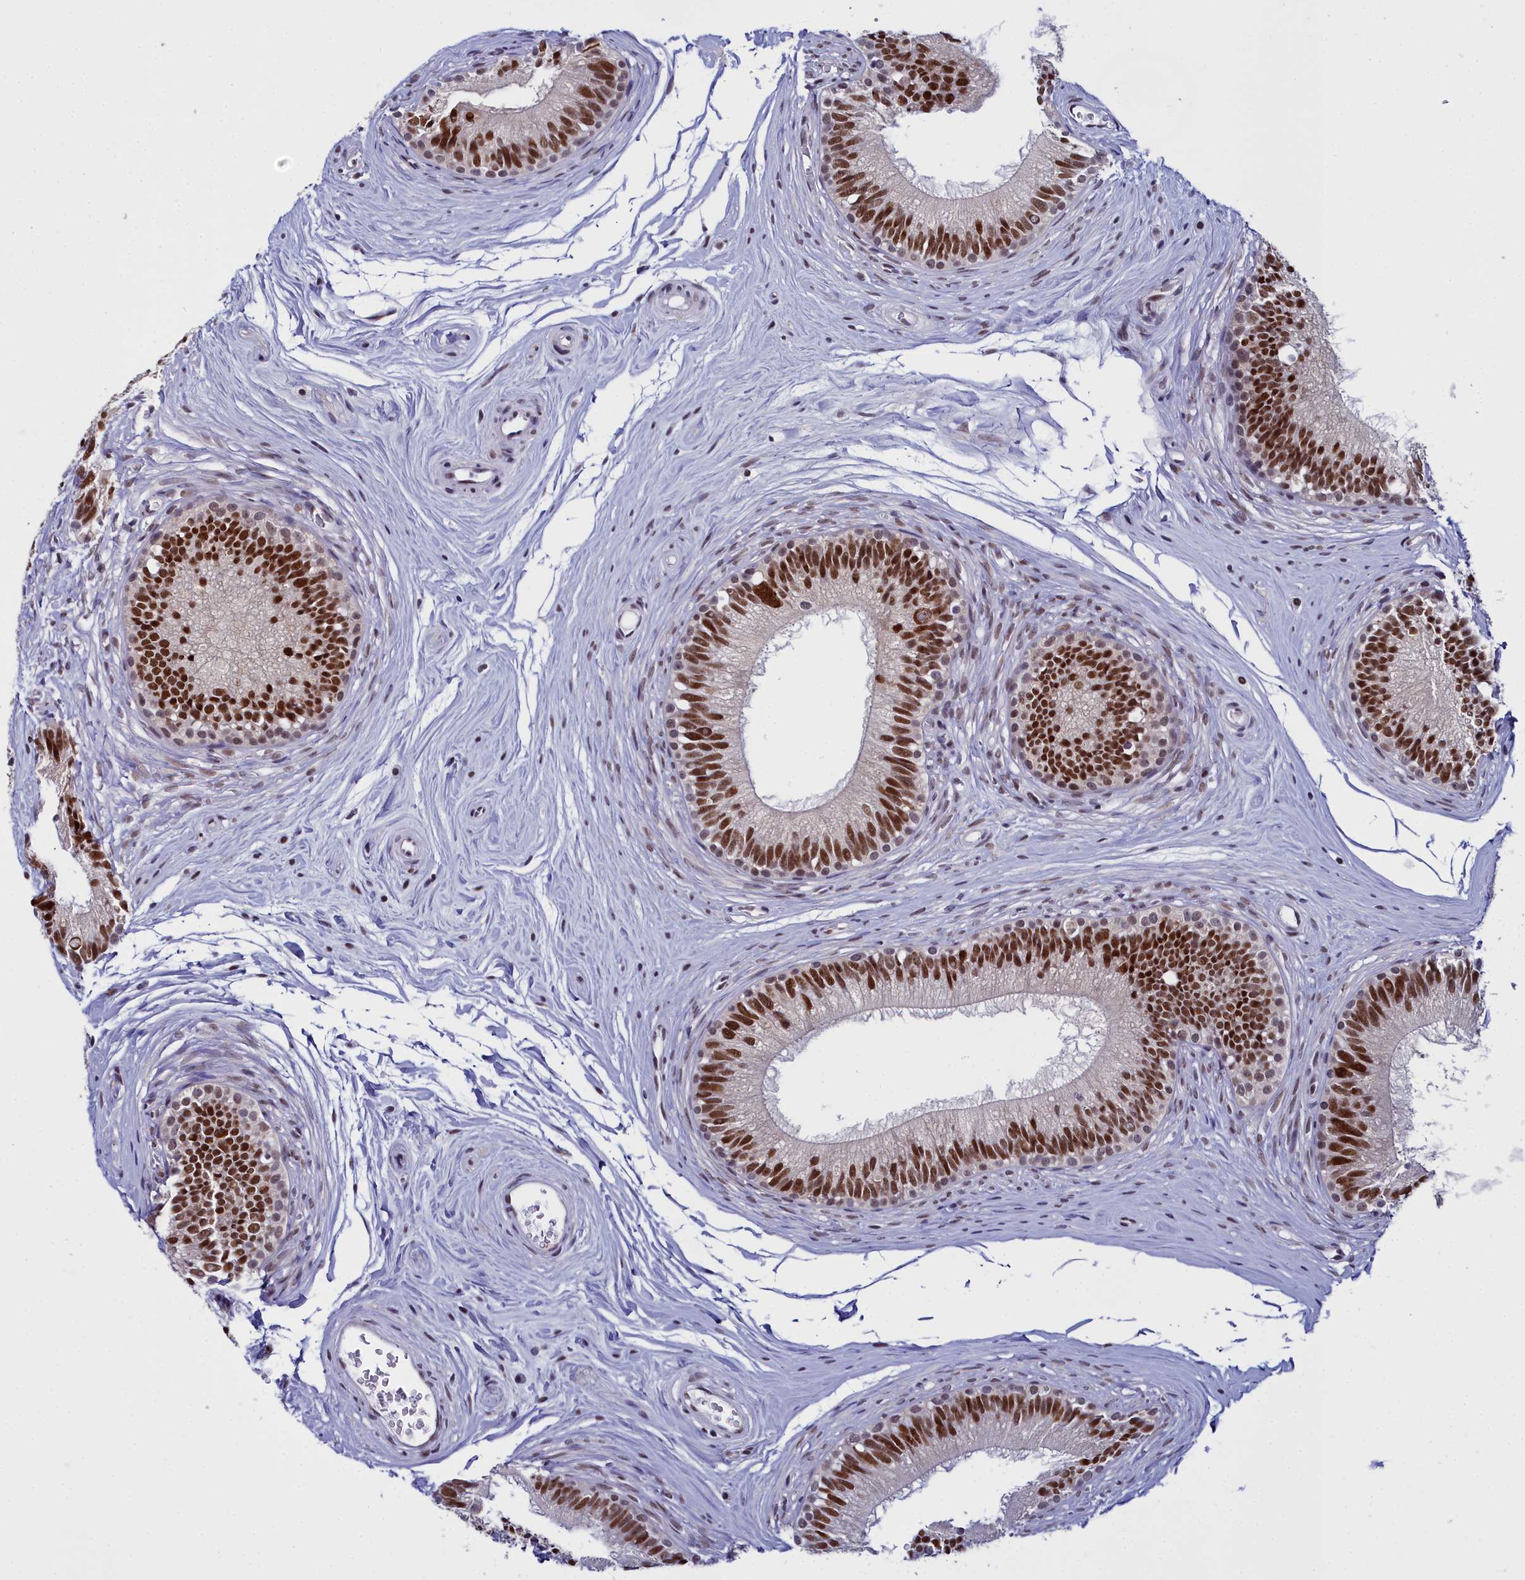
{"staining": {"intensity": "strong", "quantity": ">75%", "location": "nuclear"}, "tissue": "epididymis", "cell_type": "Glandular cells", "image_type": "normal", "snomed": [{"axis": "morphology", "description": "Normal tissue, NOS"}, {"axis": "topography", "description": "Epididymis"}], "caption": "The image displays staining of benign epididymis, revealing strong nuclear protein expression (brown color) within glandular cells. Nuclei are stained in blue.", "gene": "CCDC97", "patient": {"sex": "male", "age": 33}}